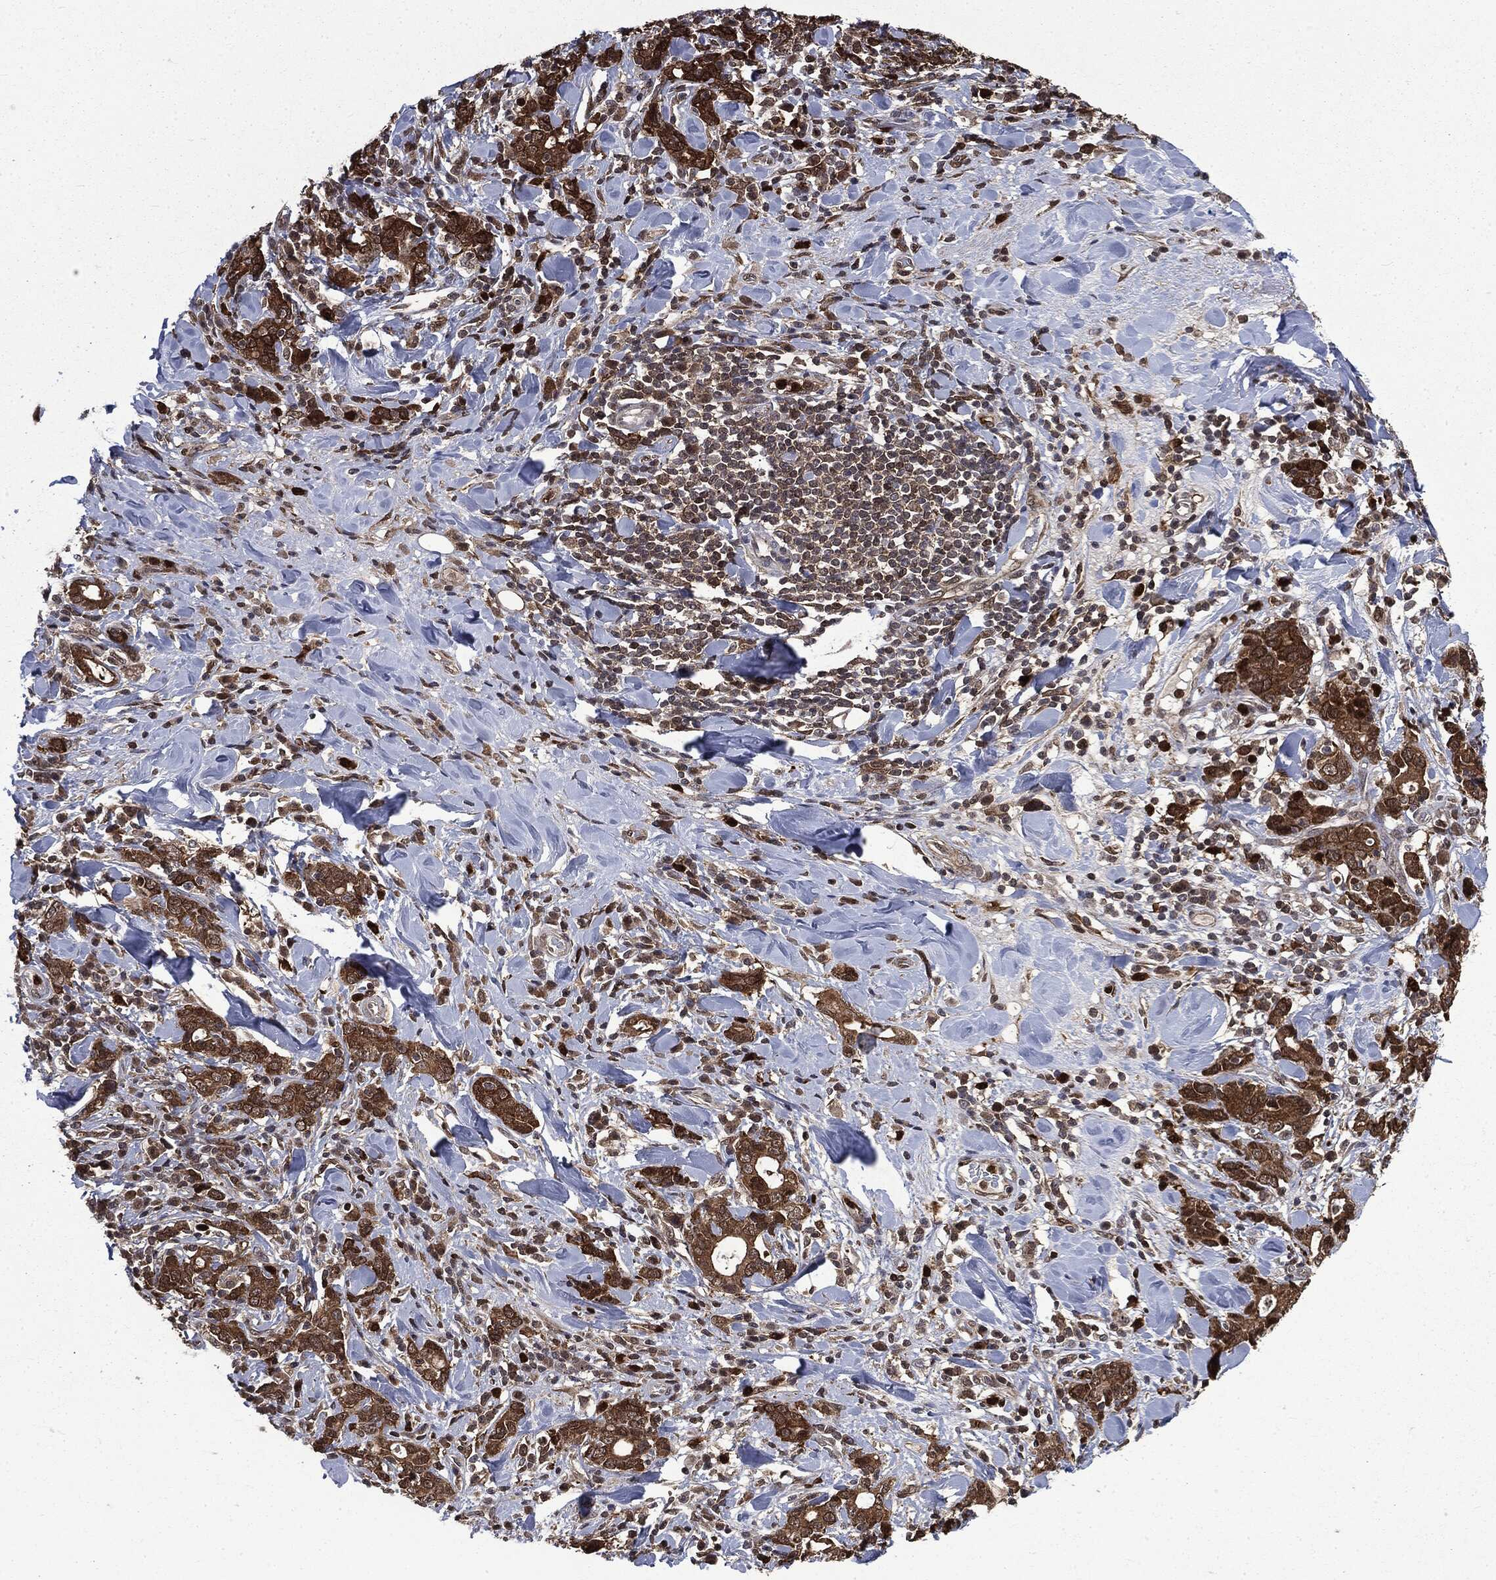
{"staining": {"intensity": "strong", "quantity": ">75%", "location": "cytoplasmic/membranous"}, "tissue": "stomach cancer", "cell_type": "Tumor cells", "image_type": "cancer", "snomed": [{"axis": "morphology", "description": "Adenocarcinoma, NOS"}, {"axis": "topography", "description": "Stomach"}], "caption": "Brown immunohistochemical staining in human adenocarcinoma (stomach) reveals strong cytoplasmic/membranous expression in approximately >75% of tumor cells. (Brightfield microscopy of DAB IHC at high magnification).", "gene": "GPI", "patient": {"sex": "male", "age": 79}}